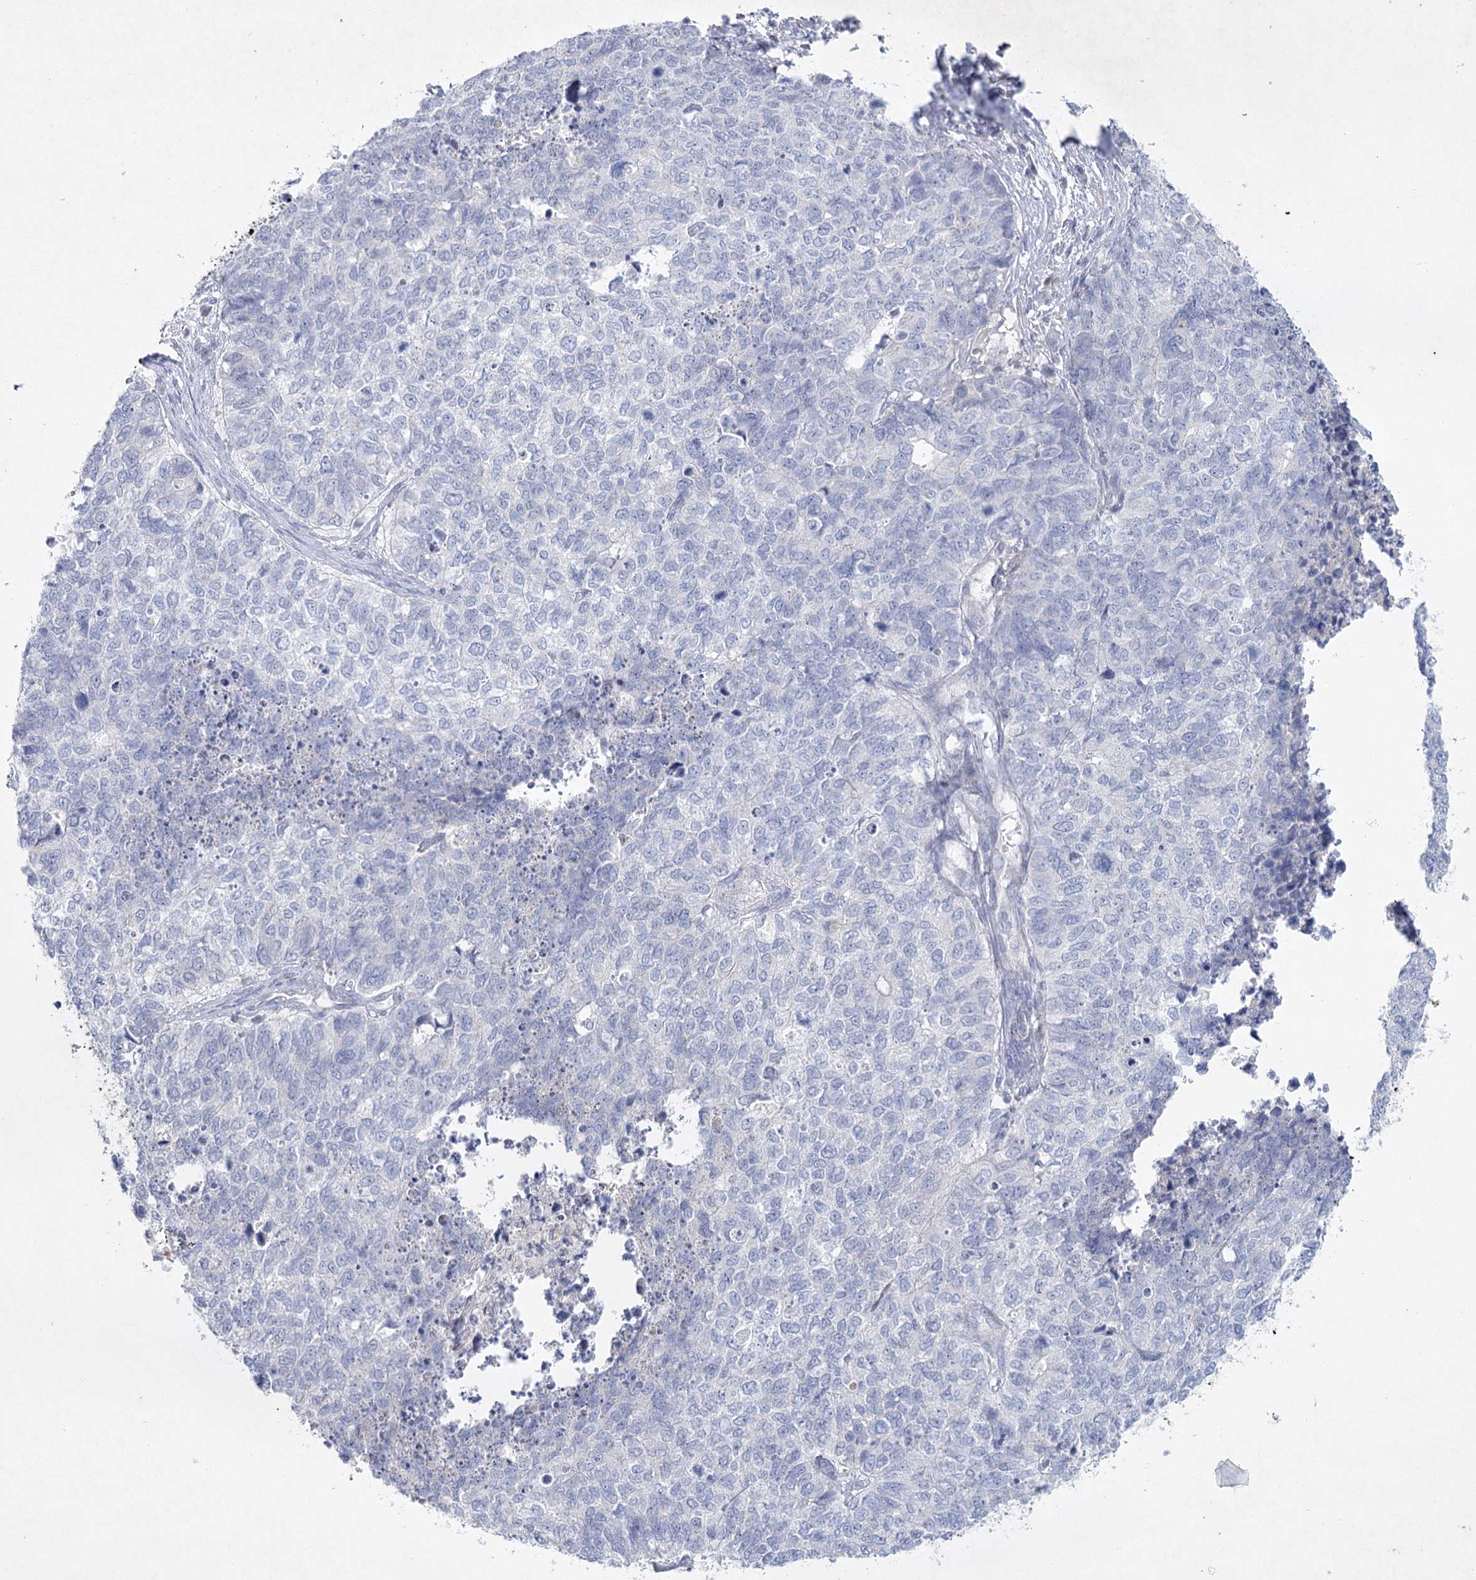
{"staining": {"intensity": "negative", "quantity": "none", "location": "none"}, "tissue": "cervical cancer", "cell_type": "Tumor cells", "image_type": "cancer", "snomed": [{"axis": "morphology", "description": "Squamous cell carcinoma, NOS"}, {"axis": "topography", "description": "Cervix"}], "caption": "The immunohistochemistry photomicrograph has no significant expression in tumor cells of cervical cancer (squamous cell carcinoma) tissue.", "gene": "MAP3K13", "patient": {"sex": "female", "age": 63}}